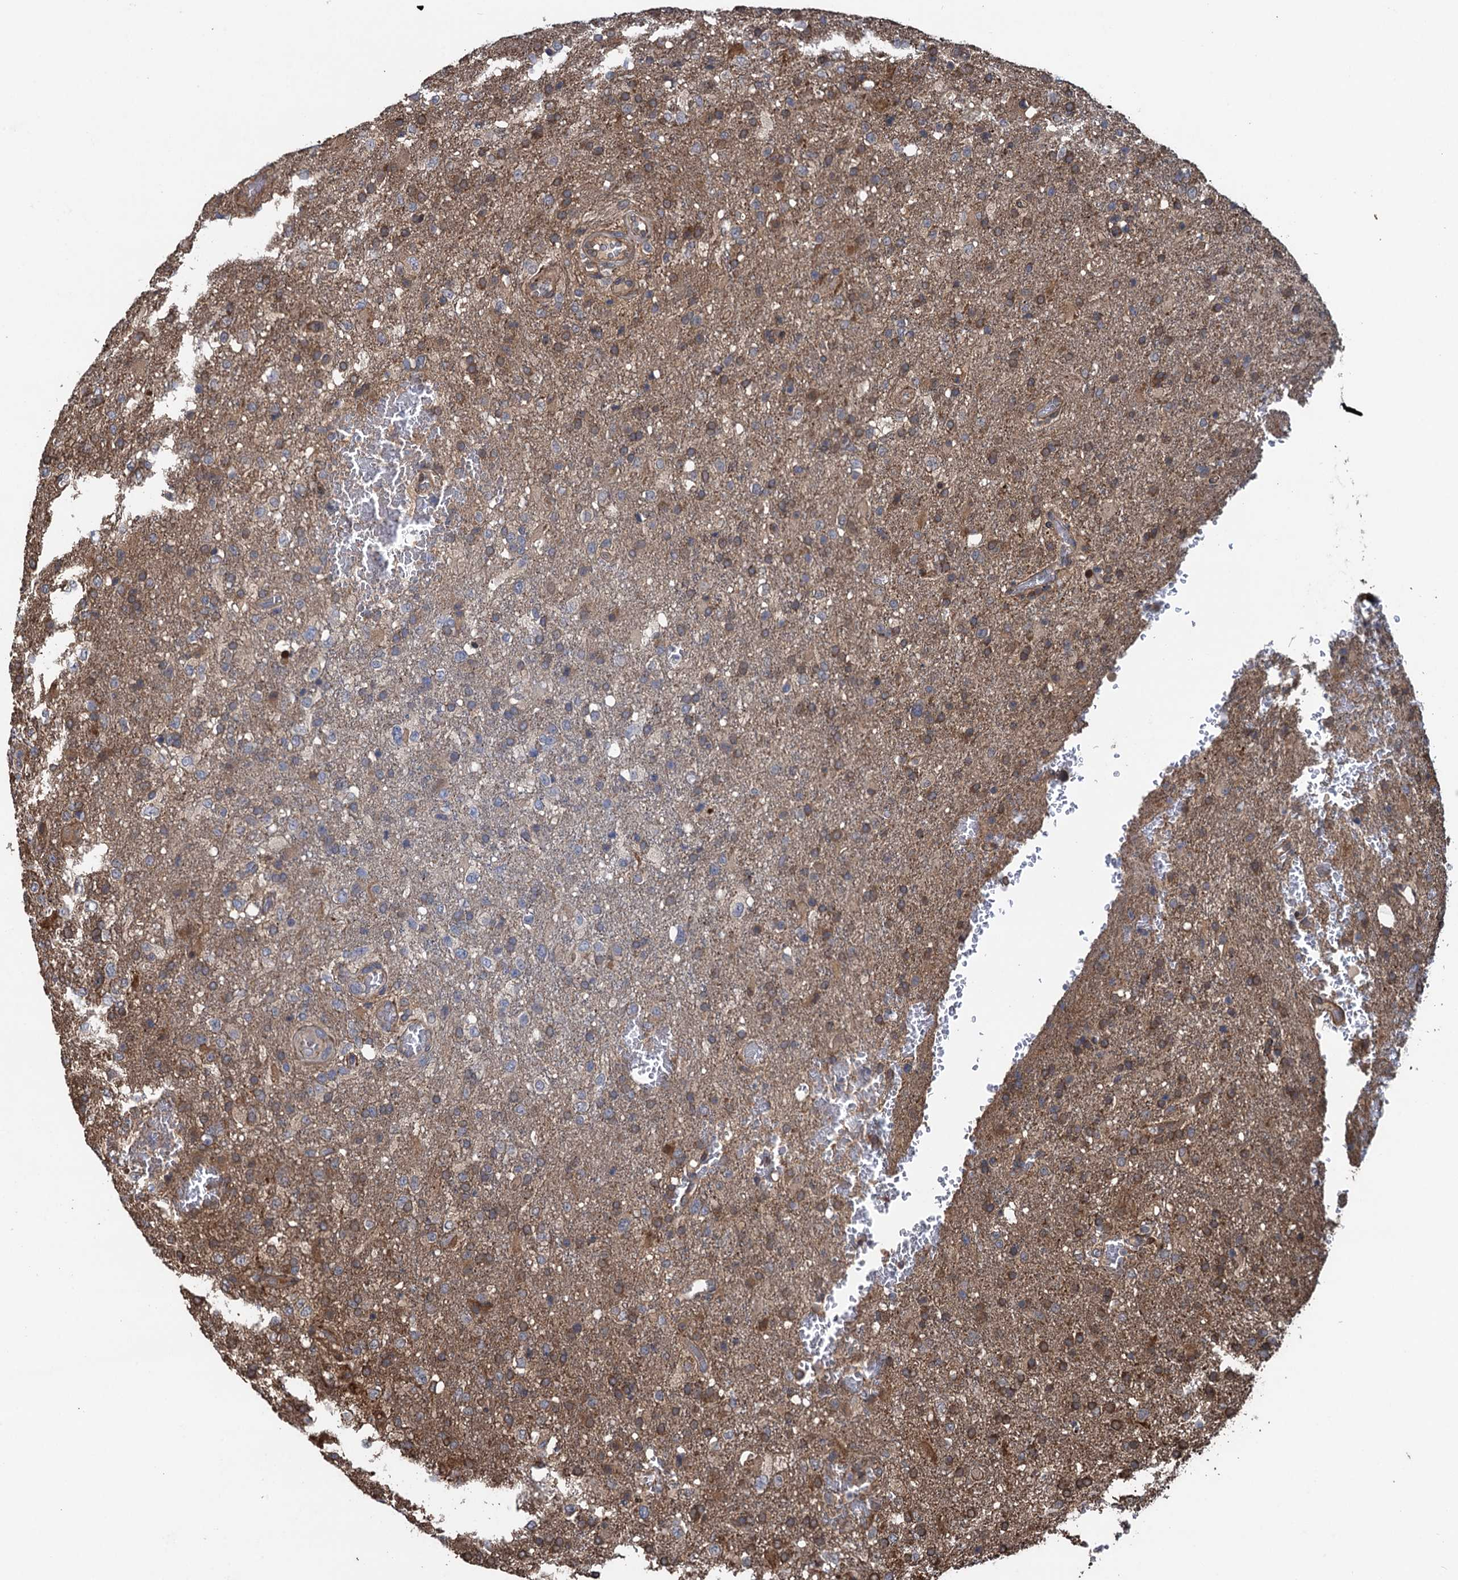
{"staining": {"intensity": "moderate", "quantity": "<25%", "location": "cytoplasmic/membranous"}, "tissue": "glioma", "cell_type": "Tumor cells", "image_type": "cancer", "snomed": [{"axis": "morphology", "description": "Glioma, malignant, High grade"}, {"axis": "topography", "description": "Brain"}], "caption": "Tumor cells exhibit low levels of moderate cytoplasmic/membranous positivity in approximately <25% of cells in human glioma.", "gene": "RHOBTB1", "patient": {"sex": "female", "age": 74}}